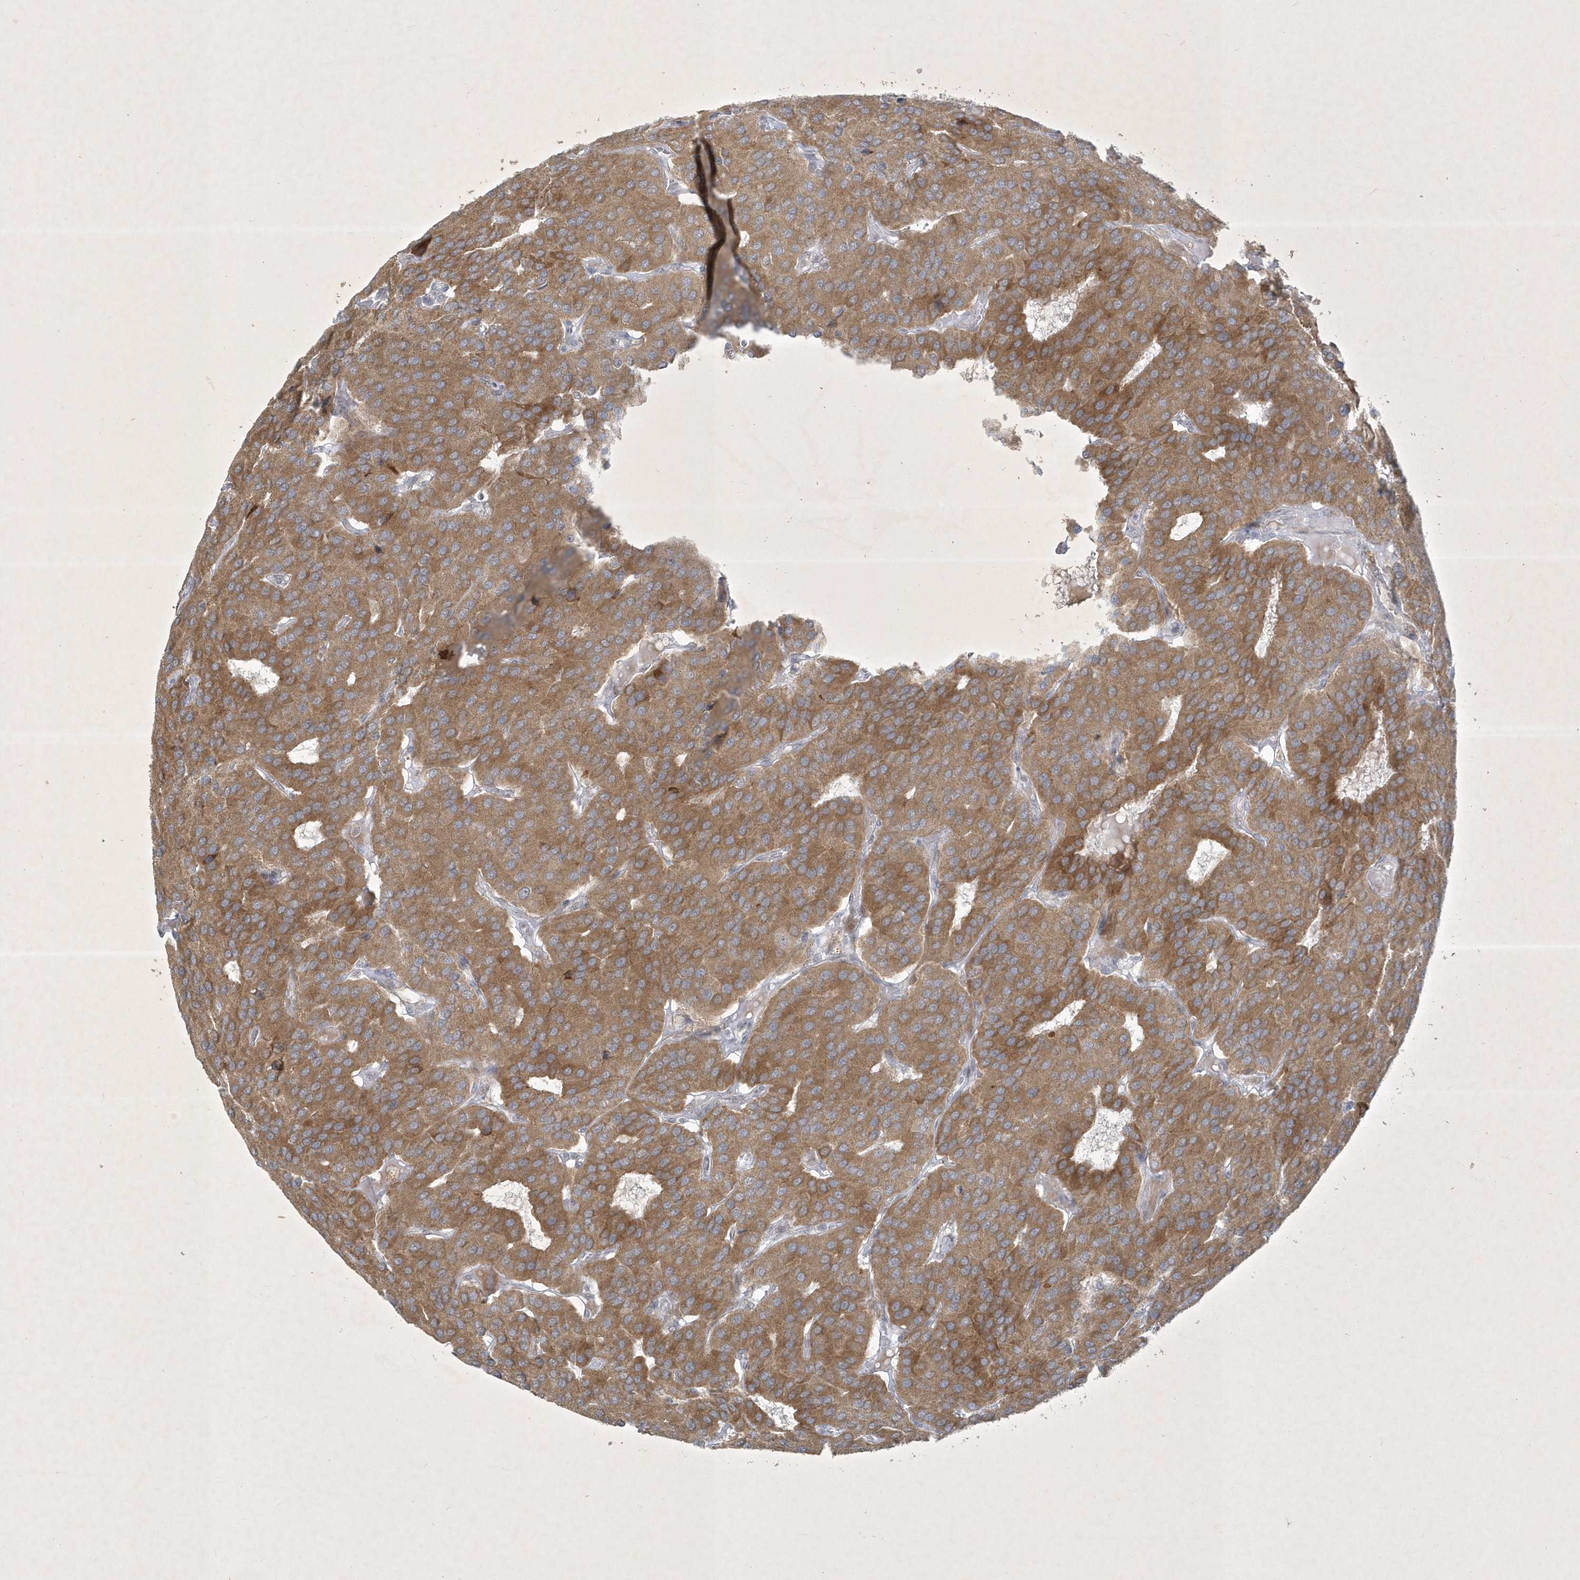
{"staining": {"intensity": "moderate", "quantity": ">75%", "location": "cytoplasmic/membranous"}, "tissue": "parathyroid gland", "cell_type": "Glandular cells", "image_type": "normal", "snomed": [{"axis": "morphology", "description": "Normal tissue, NOS"}, {"axis": "morphology", "description": "Adenoma, NOS"}, {"axis": "topography", "description": "Parathyroid gland"}], "caption": "About >75% of glandular cells in benign parathyroid gland exhibit moderate cytoplasmic/membranous protein expression as visualized by brown immunohistochemical staining.", "gene": "ZBTB9", "patient": {"sex": "female", "age": 86}}